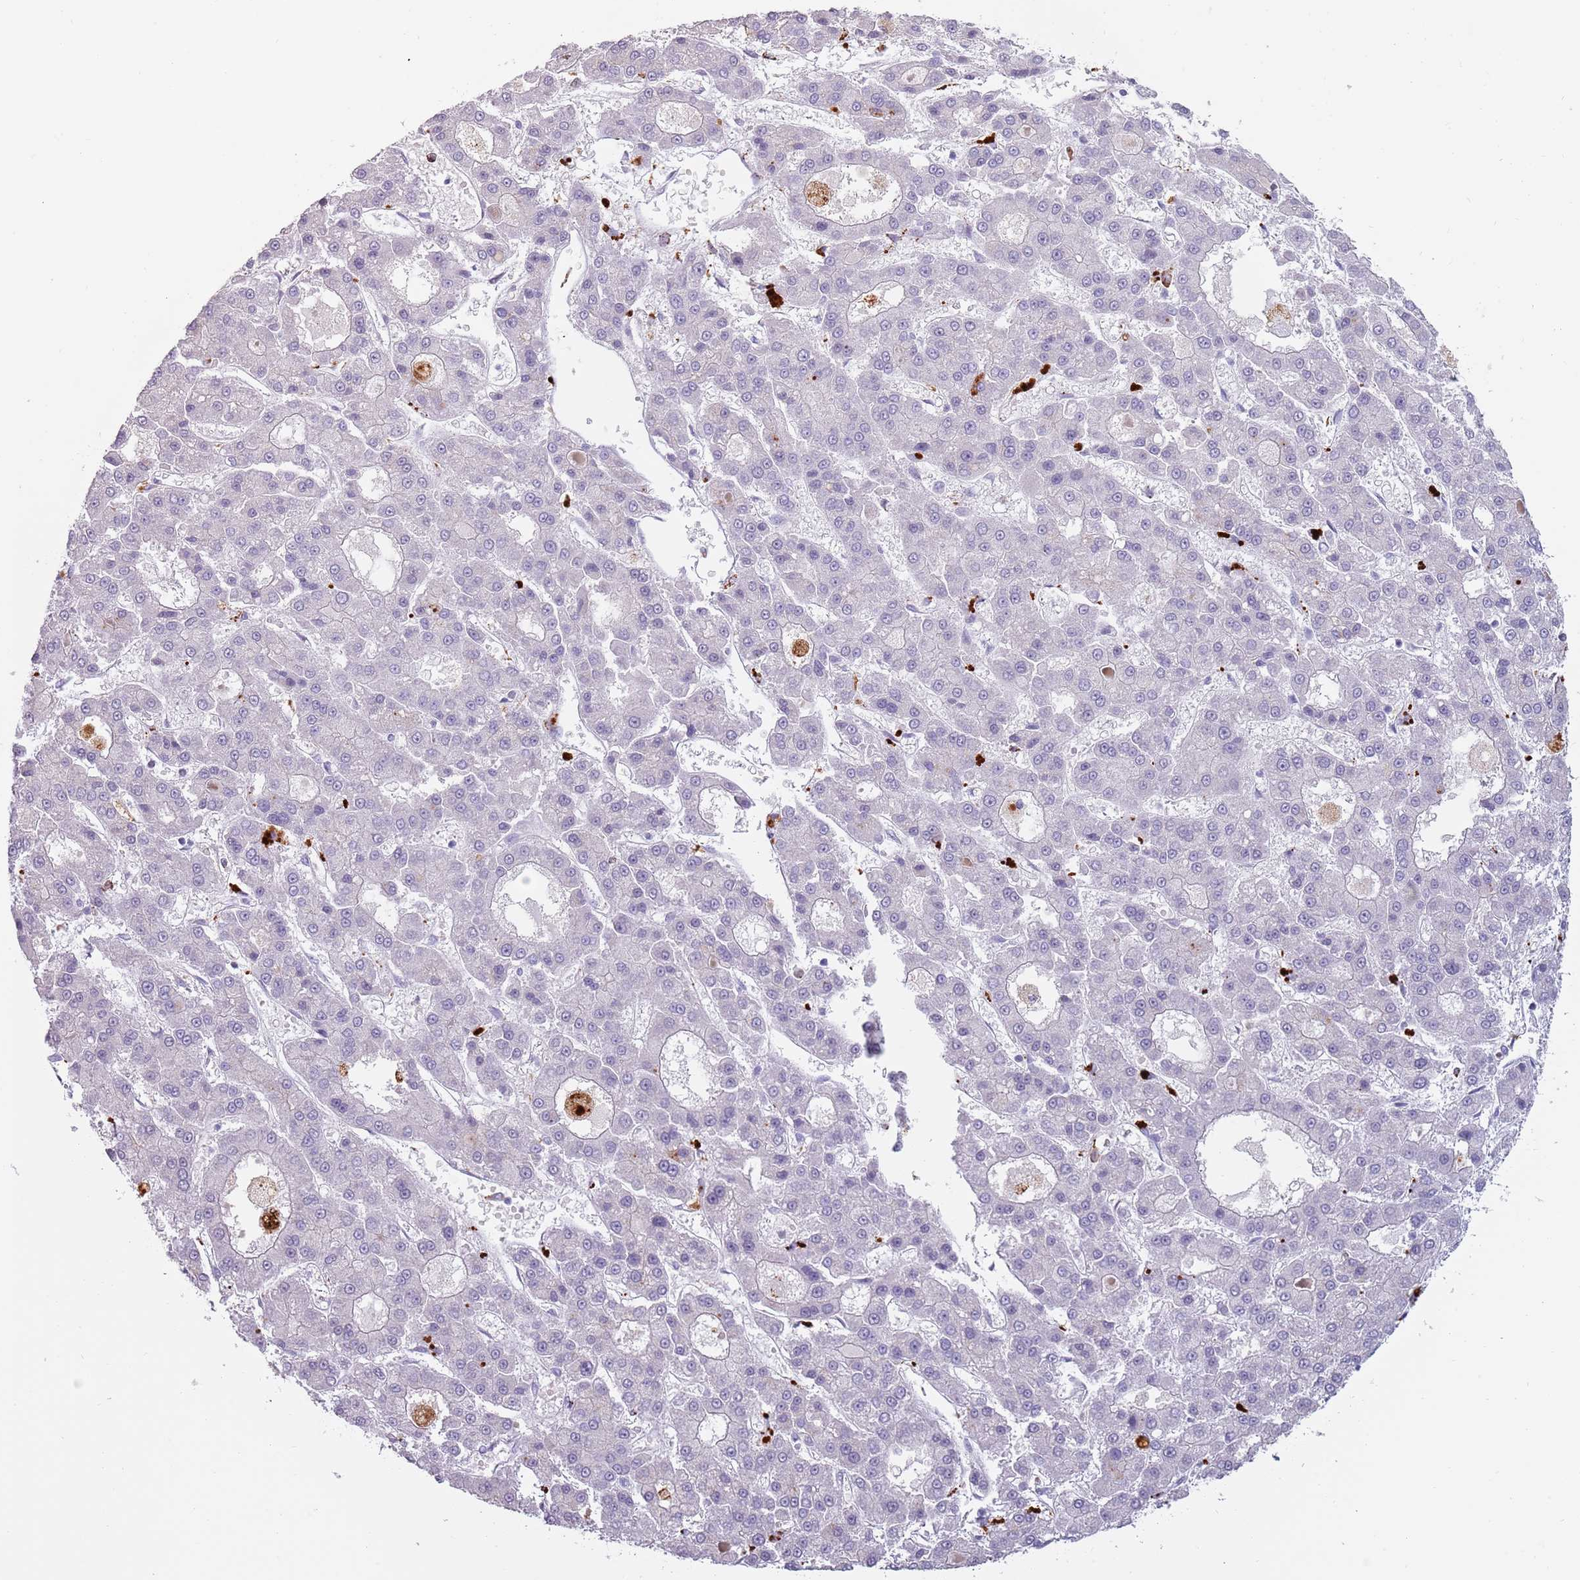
{"staining": {"intensity": "negative", "quantity": "none", "location": "none"}, "tissue": "liver cancer", "cell_type": "Tumor cells", "image_type": "cancer", "snomed": [{"axis": "morphology", "description": "Carcinoma, Hepatocellular, NOS"}, {"axis": "topography", "description": "Liver"}], "caption": "The micrograph reveals no significant staining in tumor cells of liver cancer (hepatocellular carcinoma).", "gene": "NWD2", "patient": {"sex": "male", "age": 70}}